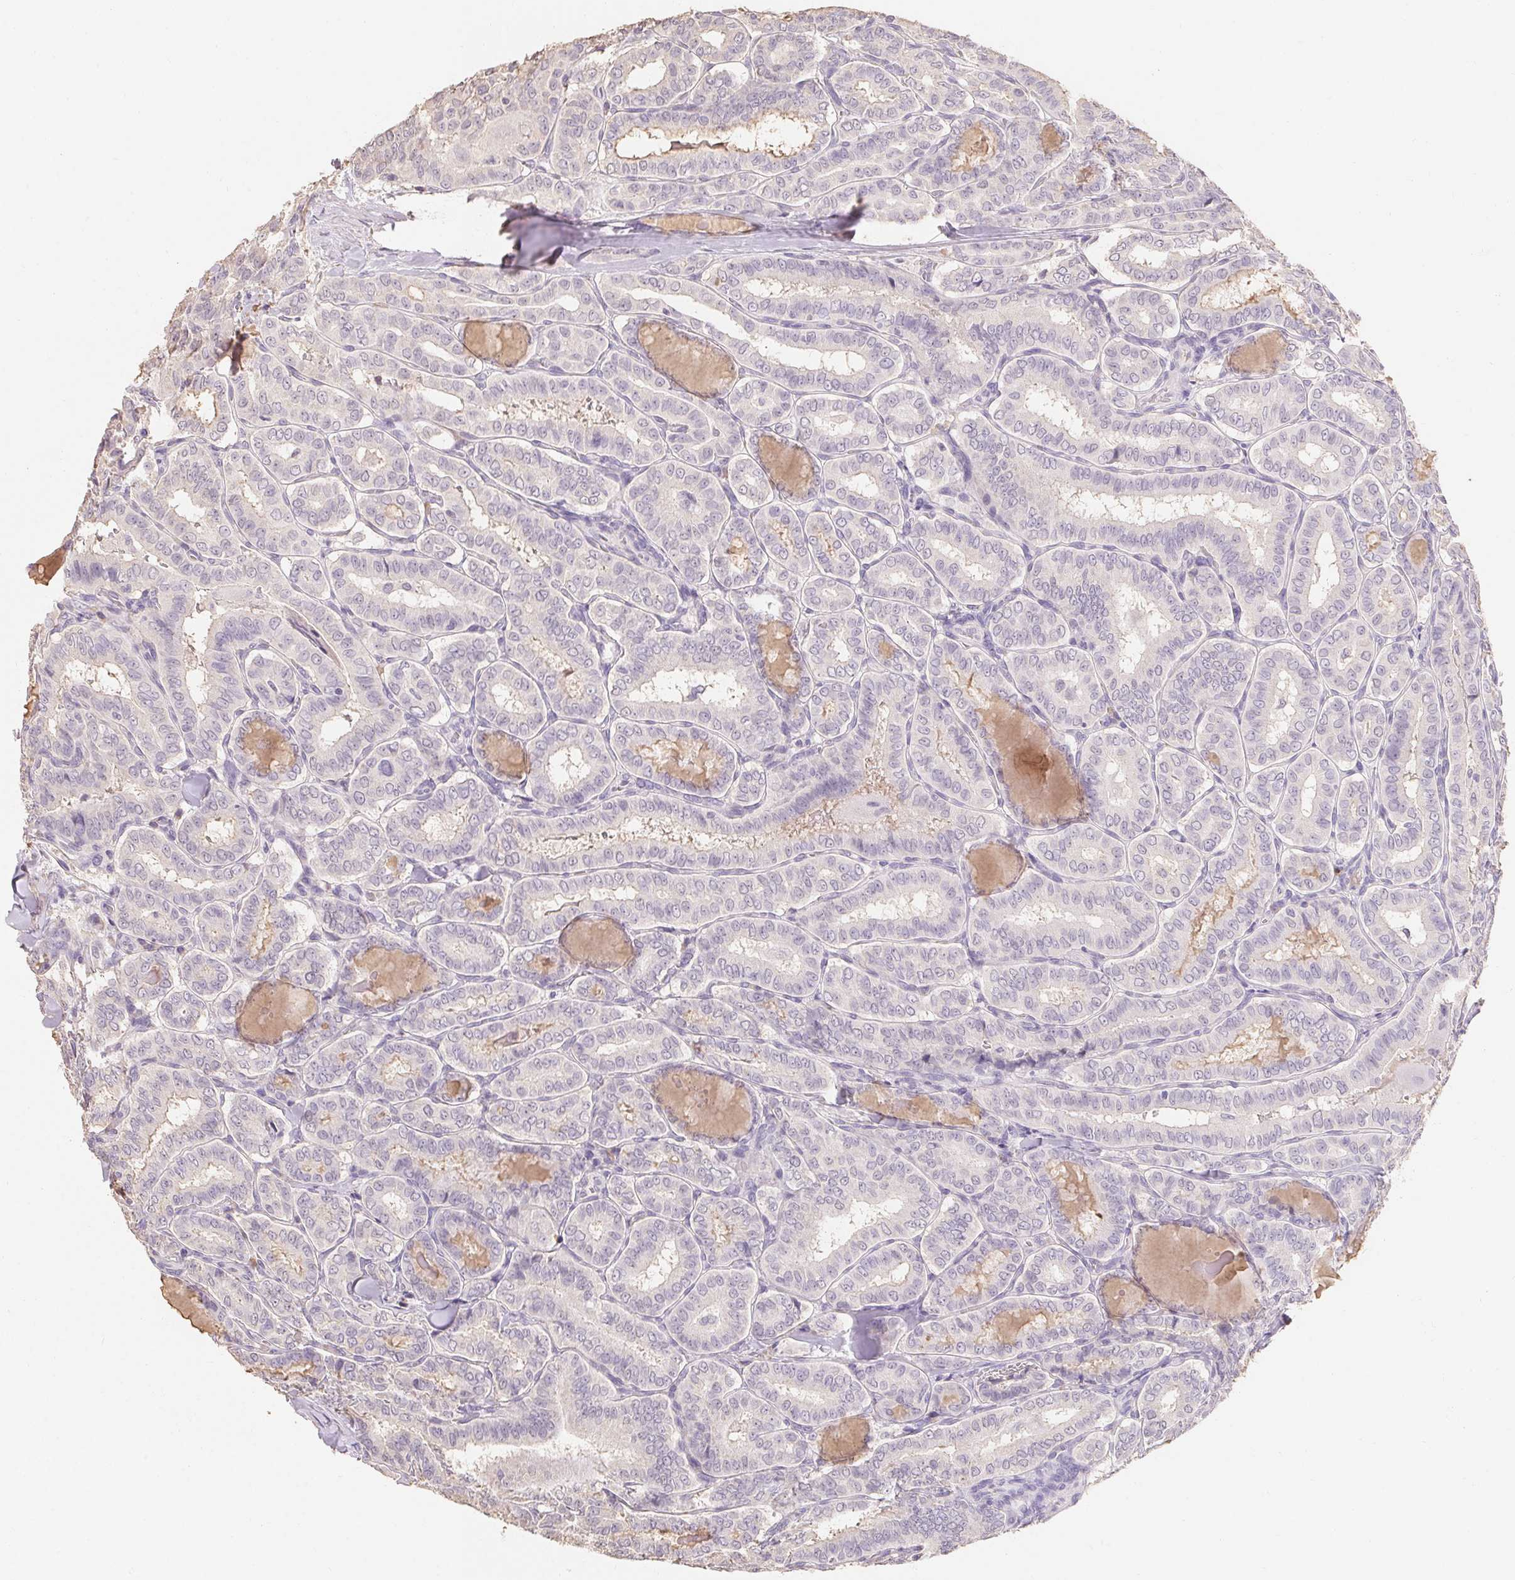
{"staining": {"intensity": "negative", "quantity": "none", "location": "none"}, "tissue": "thyroid cancer", "cell_type": "Tumor cells", "image_type": "cancer", "snomed": [{"axis": "morphology", "description": "Papillary adenocarcinoma, NOS"}, {"axis": "morphology", "description": "Papillary adenoma metastatic"}, {"axis": "topography", "description": "Thyroid gland"}], "caption": "This histopathology image is of papillary adenocarcinoma (thyroid) stained with immunohistochemistry to label a protein in brown with the nuclei are counter-stained blue. There is no staining in tumor cells. (DAB IHC with hematoxylin counter stain).", "gene": "MAP7D2", "patient": {"sex": "female", "age": 50}}